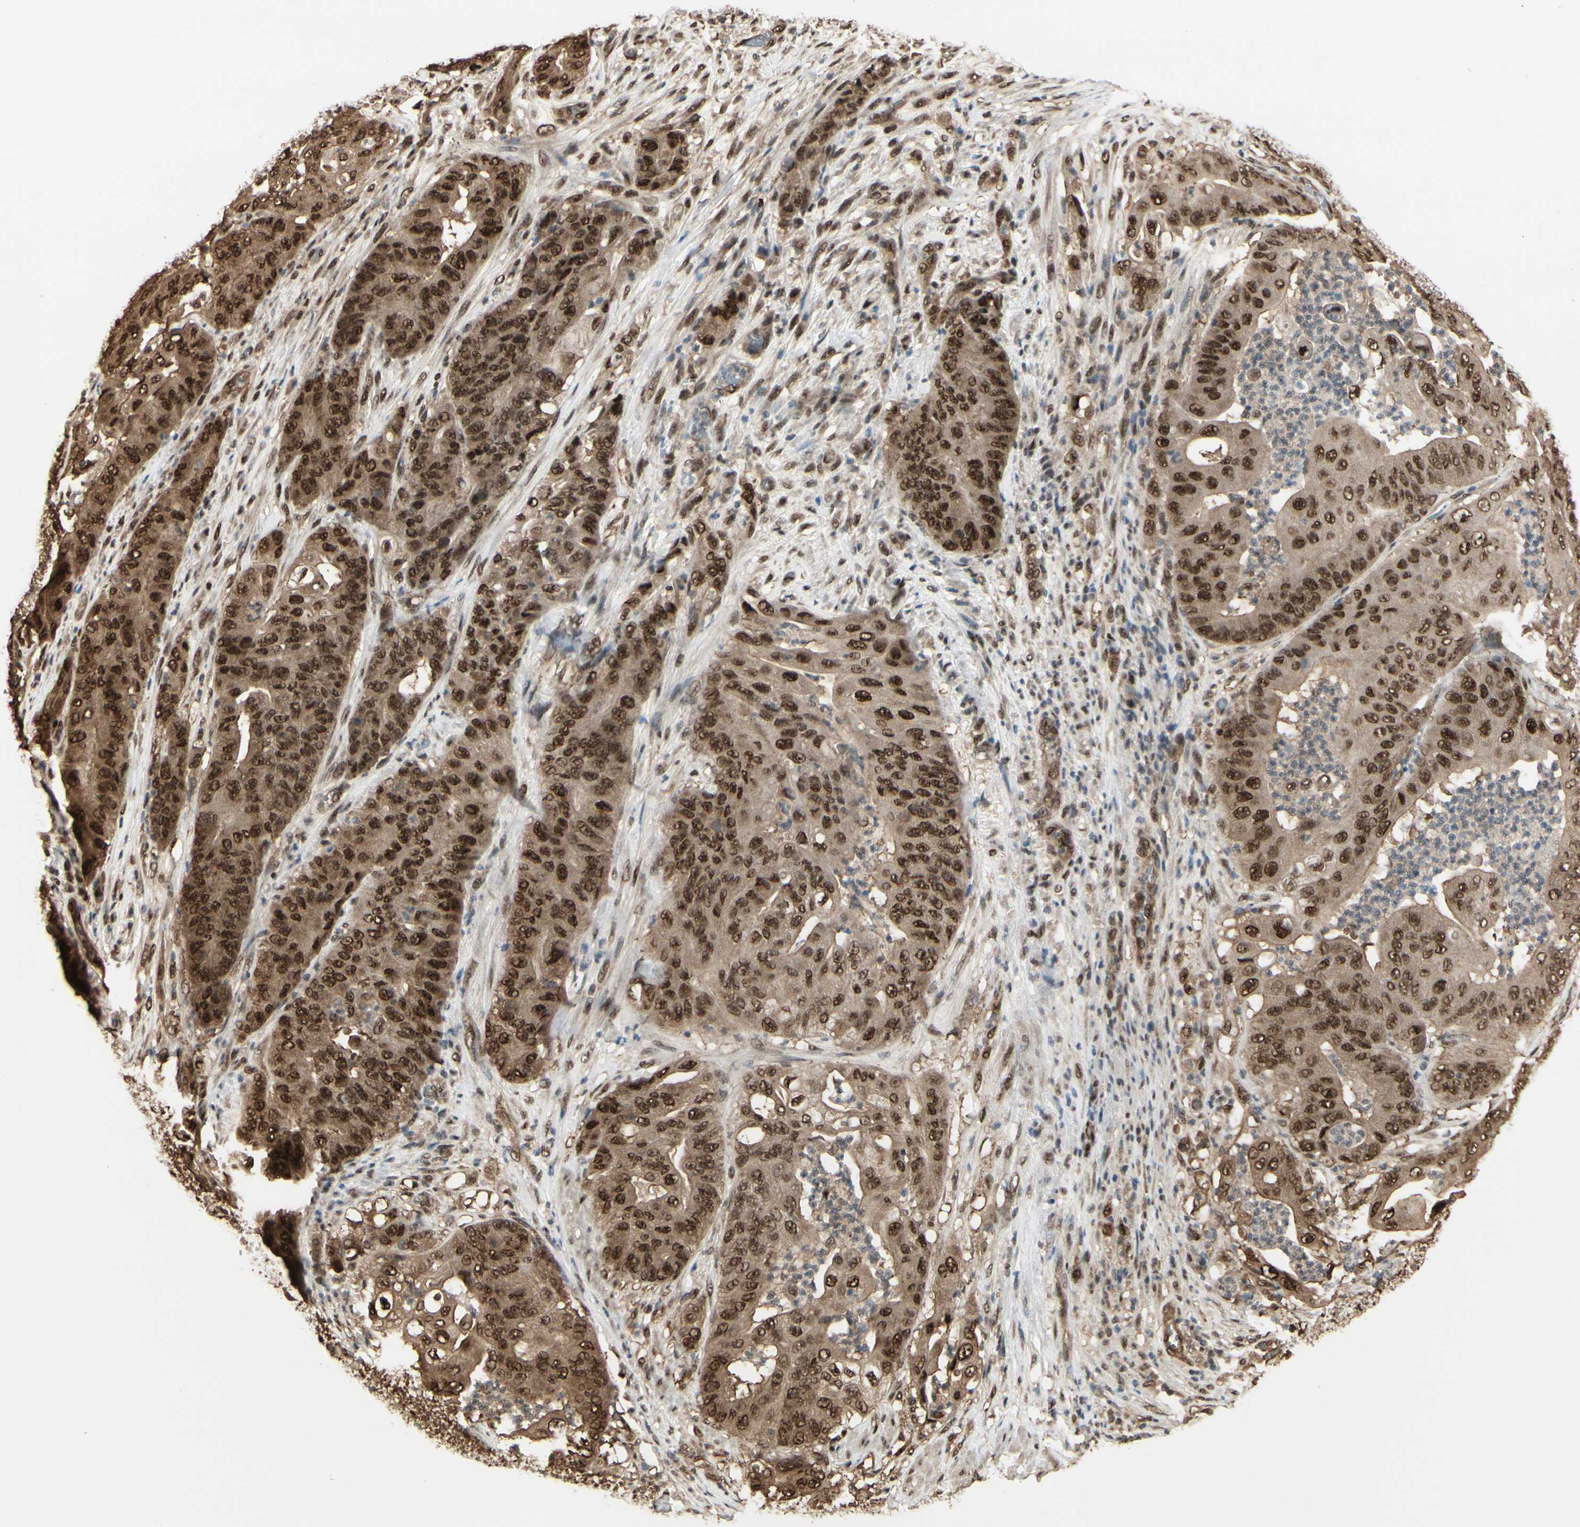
{"staining": {"intensity": "strong", "quantity": ">75%", "location": "cytoplasmic/membranous,nuclear"}, "tissue": "stomach cancer", "cell_type": "Tumor cells", "image_type": "cancer", "snomed": [{"axis": "morphology", "description": "Adenocarcinoma, NOS"}, {"axis": "topography", "description": "Stomach"}], "caption": "Approximately >75% of tumor cells in stomach cancer show strong cytoplasmic/membranous and nuclear protein expression as visualized by brown immunohistochemical staining.", "gene": "HSF1", "patient": {"sex": "female", "age": 73}}